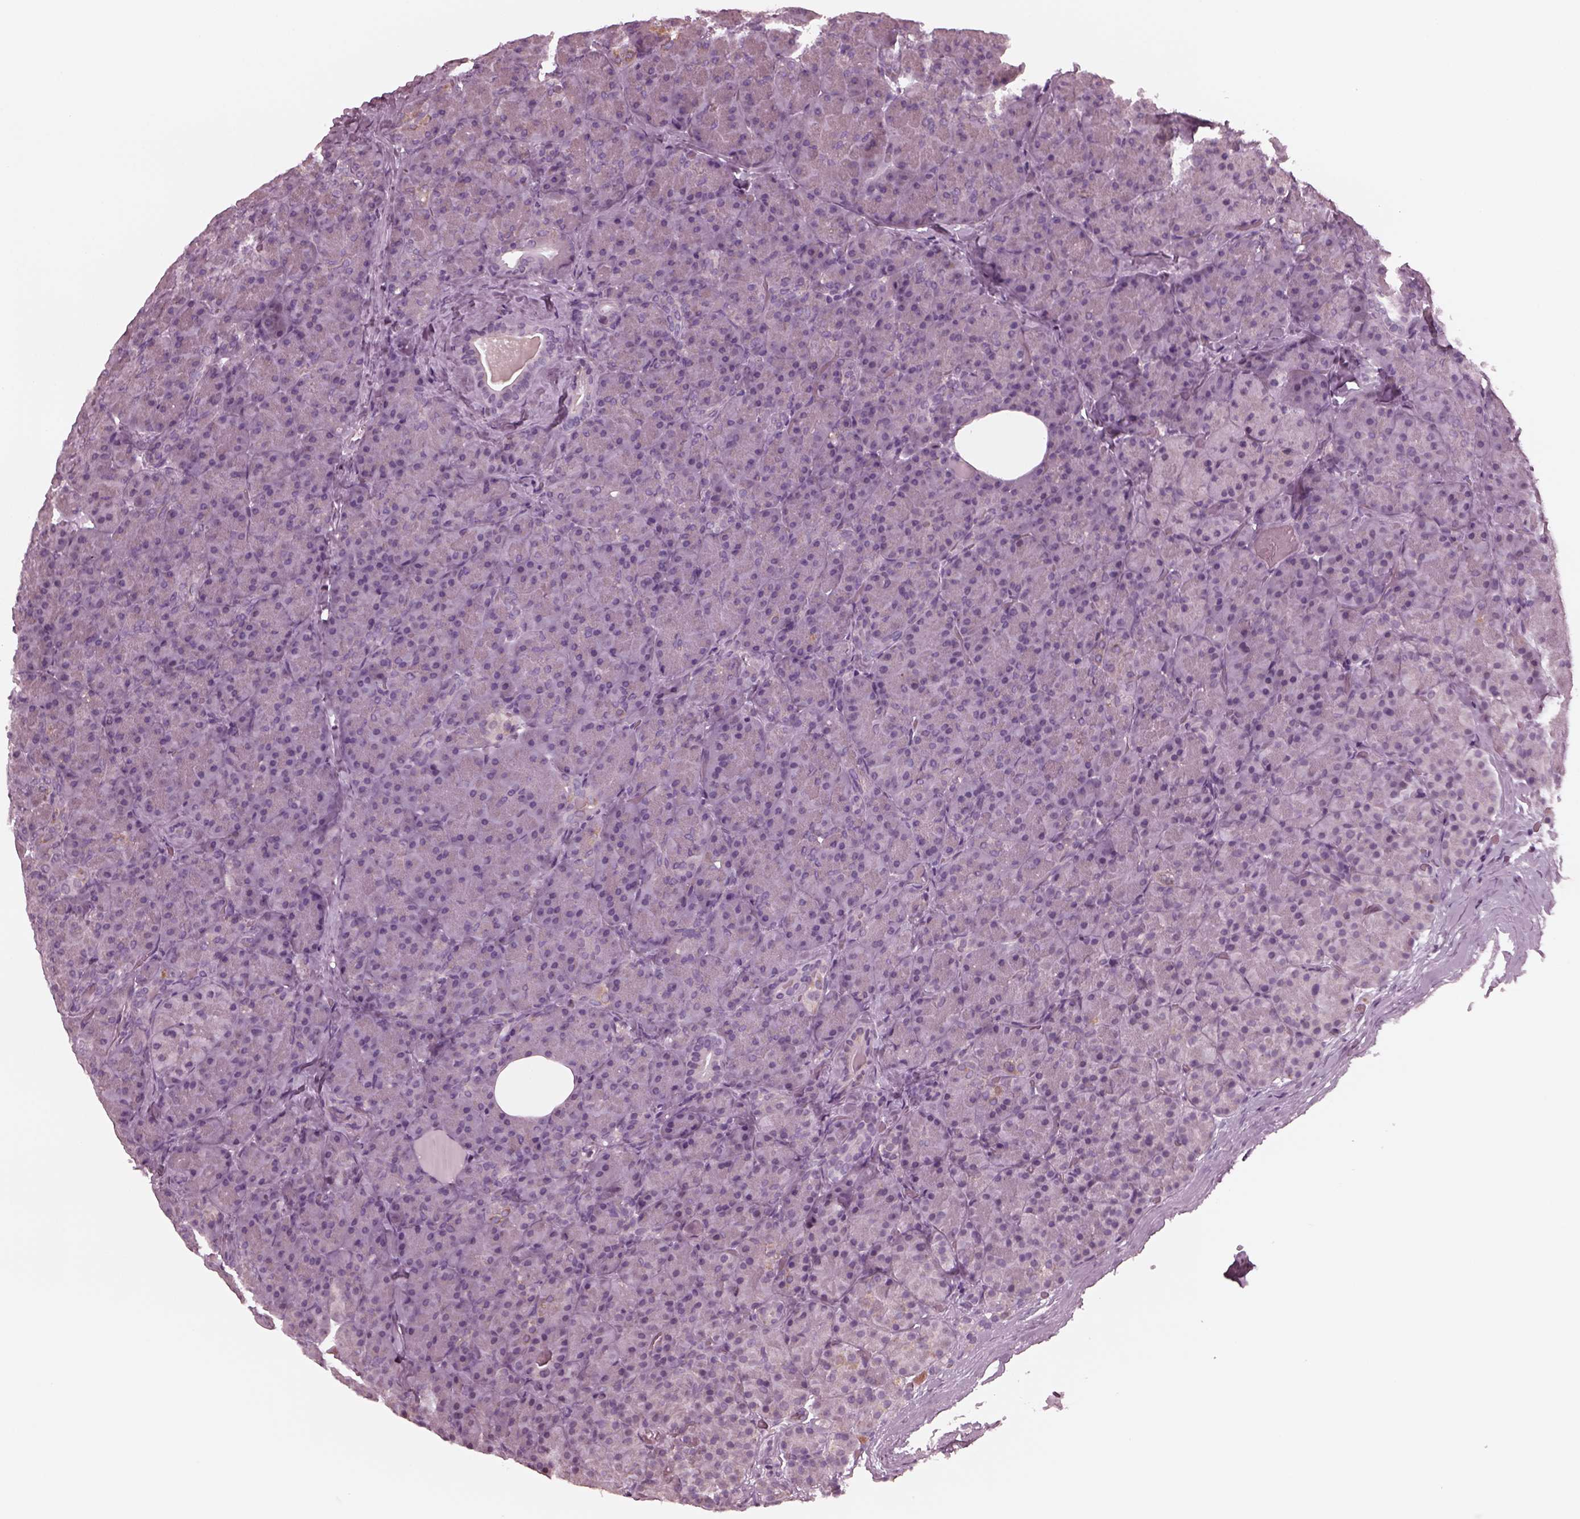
{"staining": {"intensity": "negative", "quantity": "none", "location": "none"}, "tissue": "pancreas", "cell_type": "Exocrine glandular cells", "image_type": "normal", "snomed": [{"axis": "morphology", "description": "Normal tissue, NOS"}, {"axis": "topography", "description": "Pancreas"}], "caption": "Immunohistochemistry photomicrograph of unremarkable pancreas: human pancreas stained with DAB displays no significant protein positivity in exocrine glandular cells. (DAB immunohistochemistry (IHC), high magnification).", "gene": "CELSR3", "patient": {"sex": "male", "age": 57}}